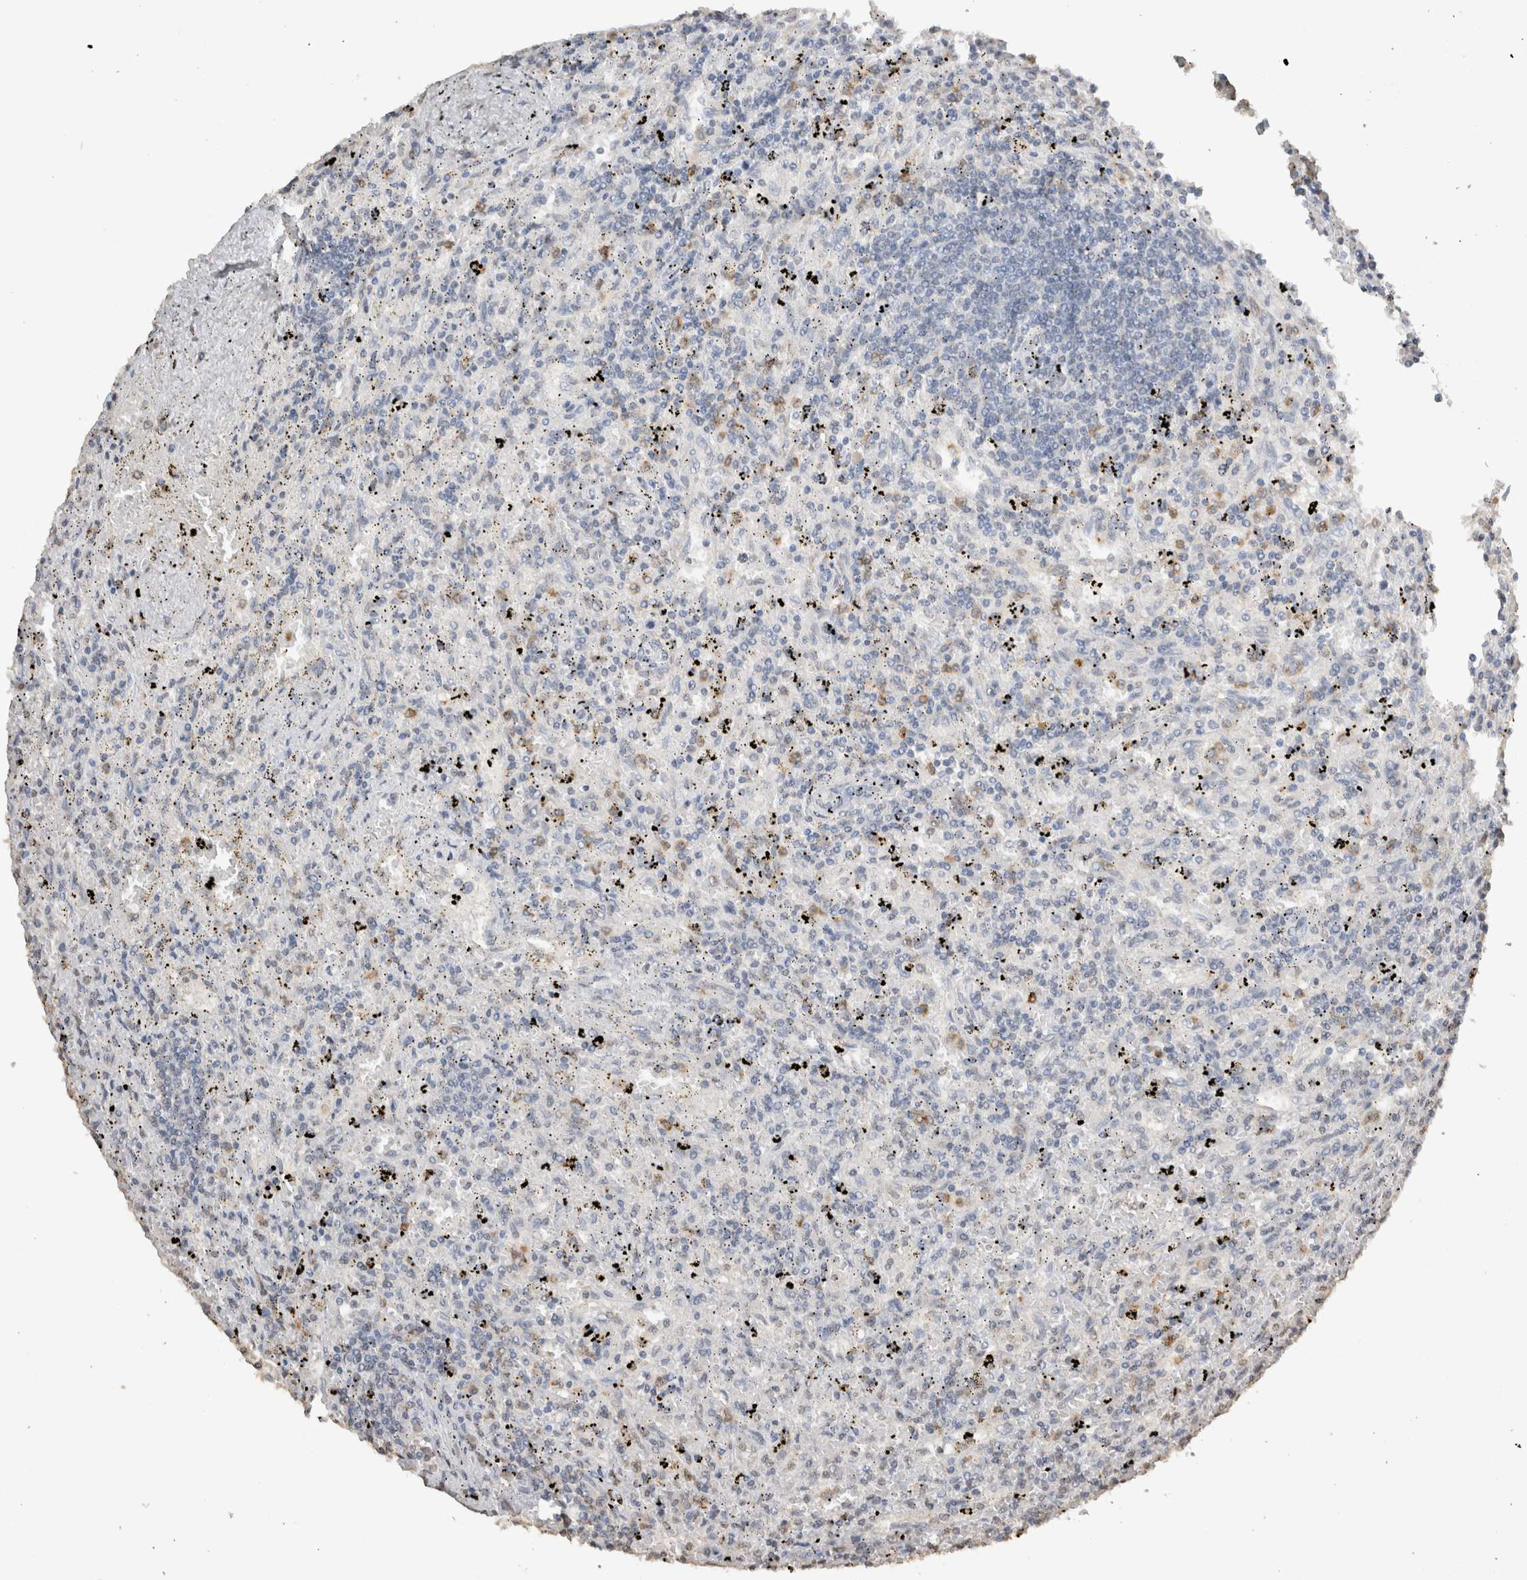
{"staining": {"intensity": "negative", "quantity": "none", "location": "none"}, "tissue": "lymphoma", "cell_type": "Tumor cells", "image_type": "cancer", "snomed": [{"axis": "morphology", "description": "Malignant lymphoma, non-Hodgkin's type, Low grade"}, {"axis": "topography", "description": "Spleen"}], "caption": "High power microscopy photomicrograph of an IHC histopathology image of malignant lymphoma, non-Hodgkin's type (low-grade), revealing no significant staining in tumor cells.", "gene": "LGALS2", "patient": {"sex": "male", "age": 76}}